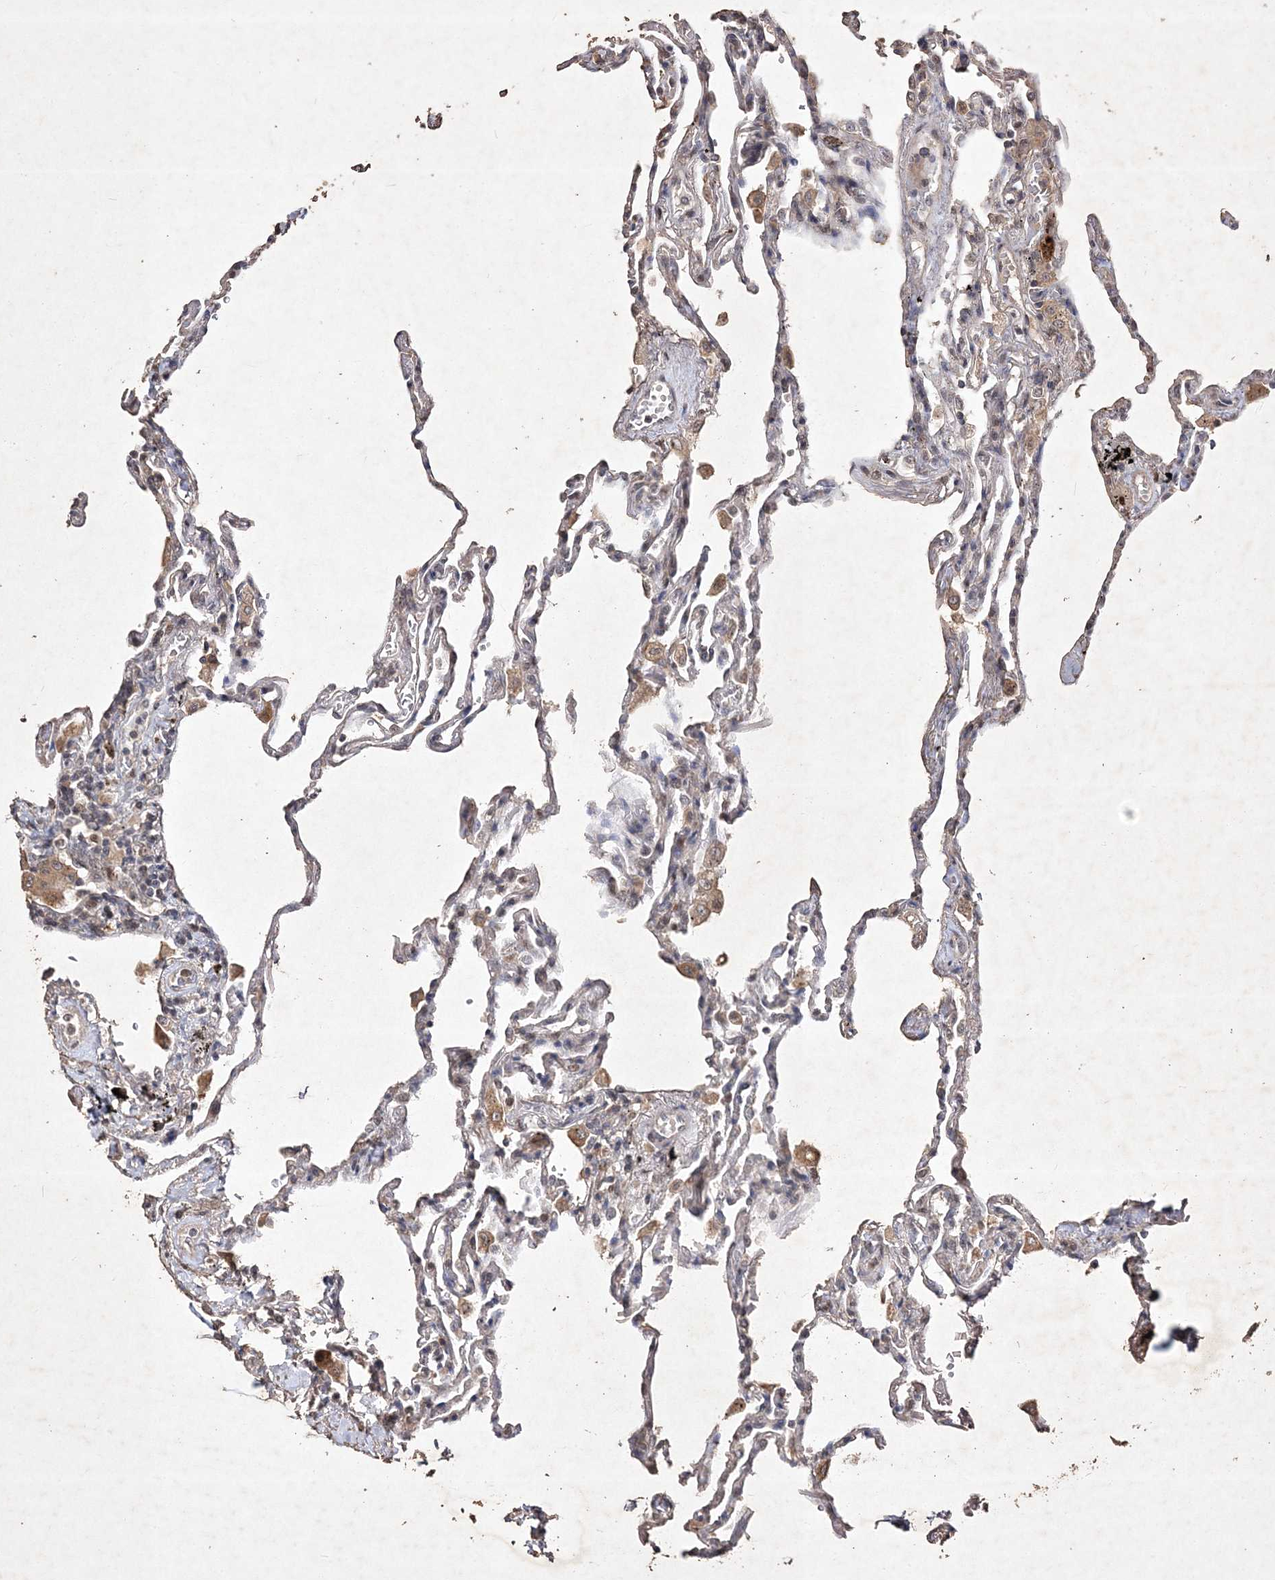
{"staining": {"intensity": "weak", "quantity": "<25%", "location": "cytoplasmic/membranous"}, "tissue": "lung", "cell_type": "Alveolar cells", "image_type": "normal", "snomed": [{"axis": "morphology", "description": "Normal tissue, NOS"}, {"axis": "topography", "description": "Lung"}], "caption": "There is no significant positivity in alveolar cells of lung. The staining was performed using DAB (3,3'-diaminobenzidine) to visualize the protein expression in brown, while the nuclei were stained in blue with hematoxylin (Magnification: 20x).", "gene": "C3orf38", "patient": {"sex": "male", "age": 59}}